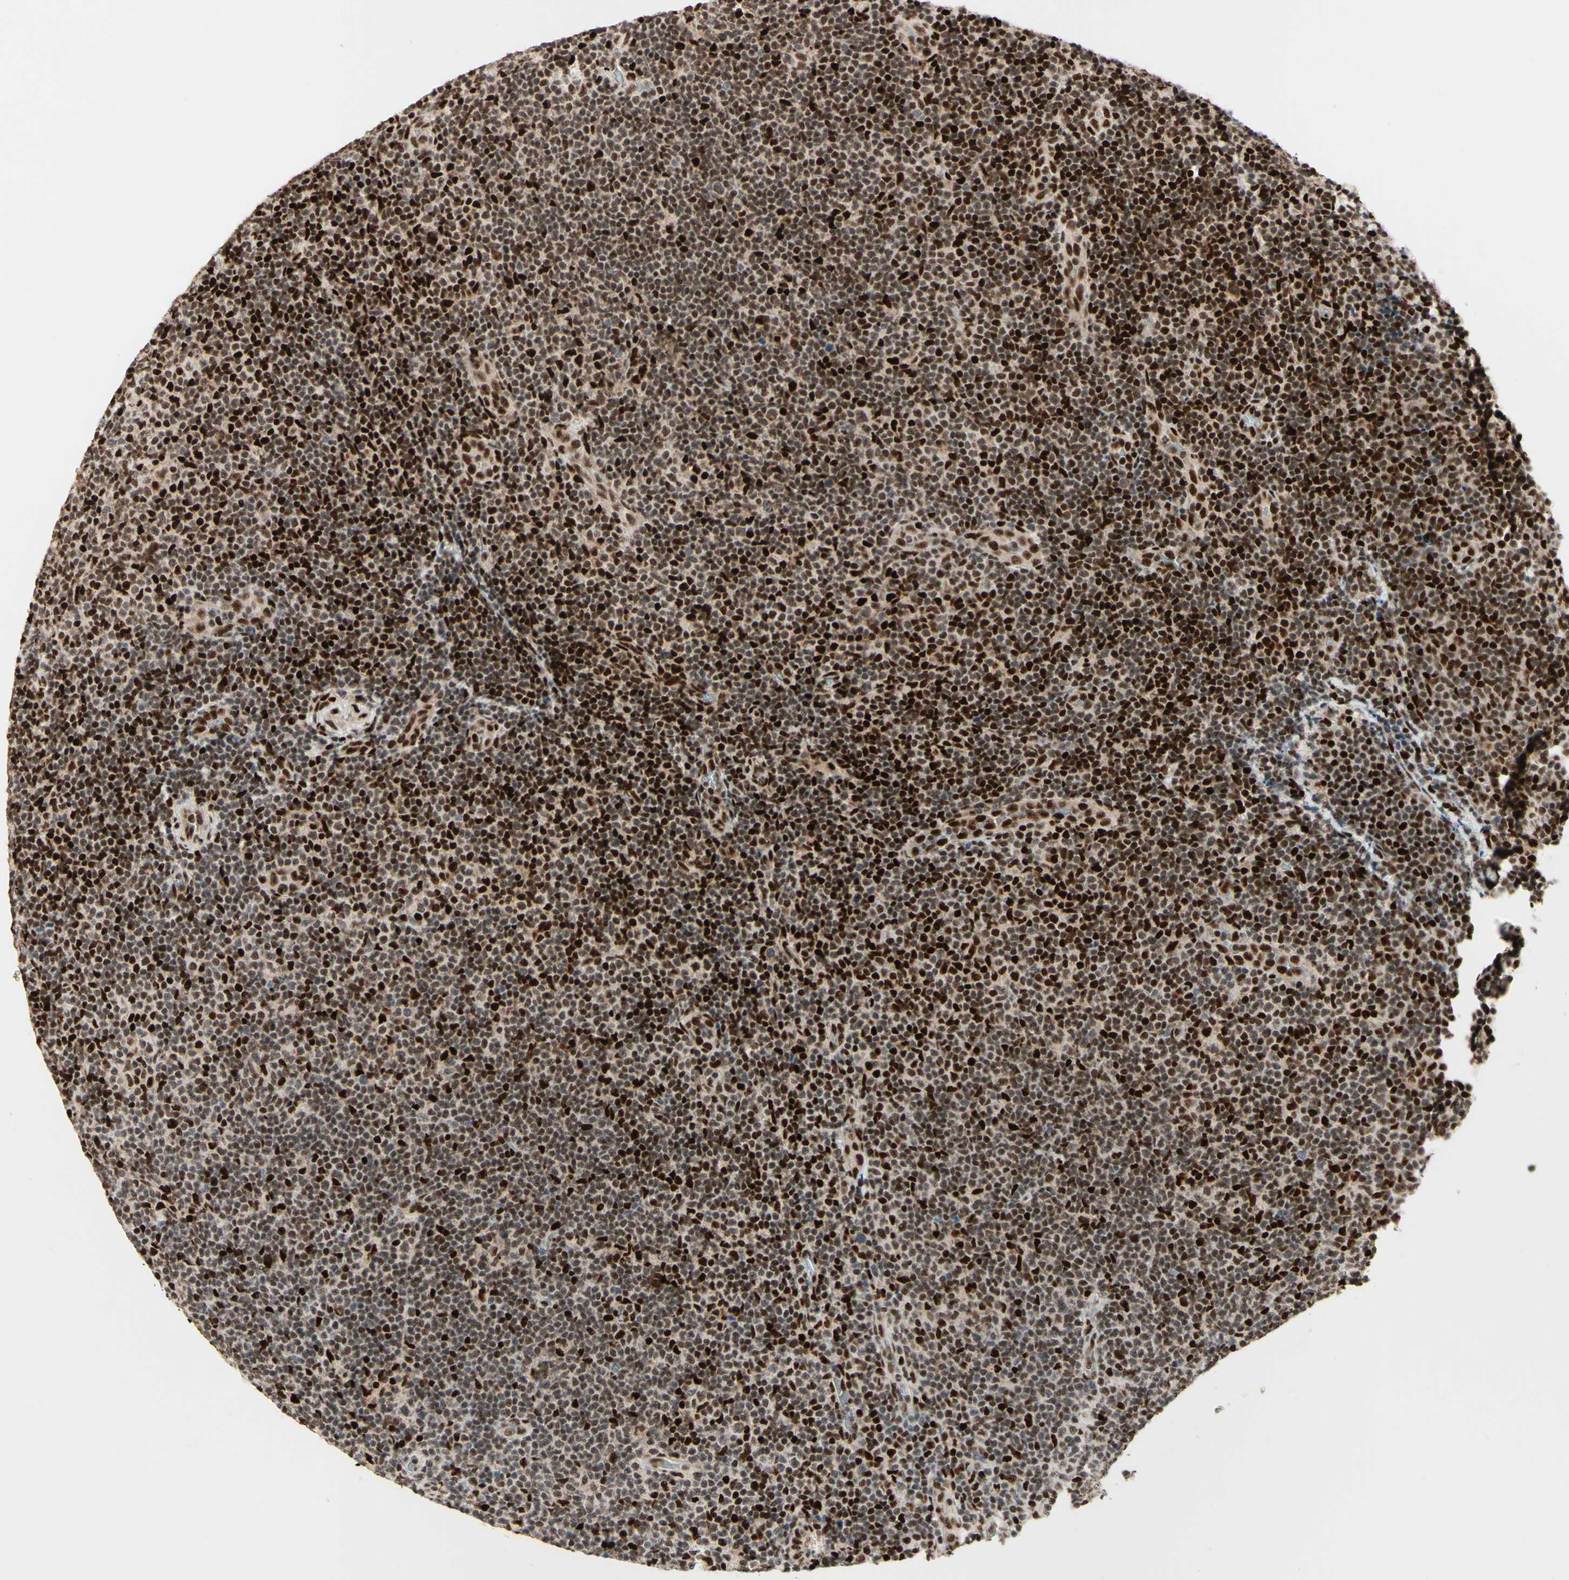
{"staining": {"intensity": "strong", "quantity": ">75%", "location": "nuclear"}, "tissue": "lymphoma", "cell_type": "Tumor cells", "image_type": "cancer", "snomed": [{"axis": "morphology", "description": "Malignant lymphoma, non-Hodgkin's type, Low grade"}, {"axis": "topography", "description": "Lymph node"}], "caption": "Immunohistochemical staining of human low-grade malignant lymphoma, non-Hodgkin's type shows strong nuclear protein positivity in about >75% of tumor cells.", "gene": "NR3C1", "patient": {"sex": "male", "age": 83}}